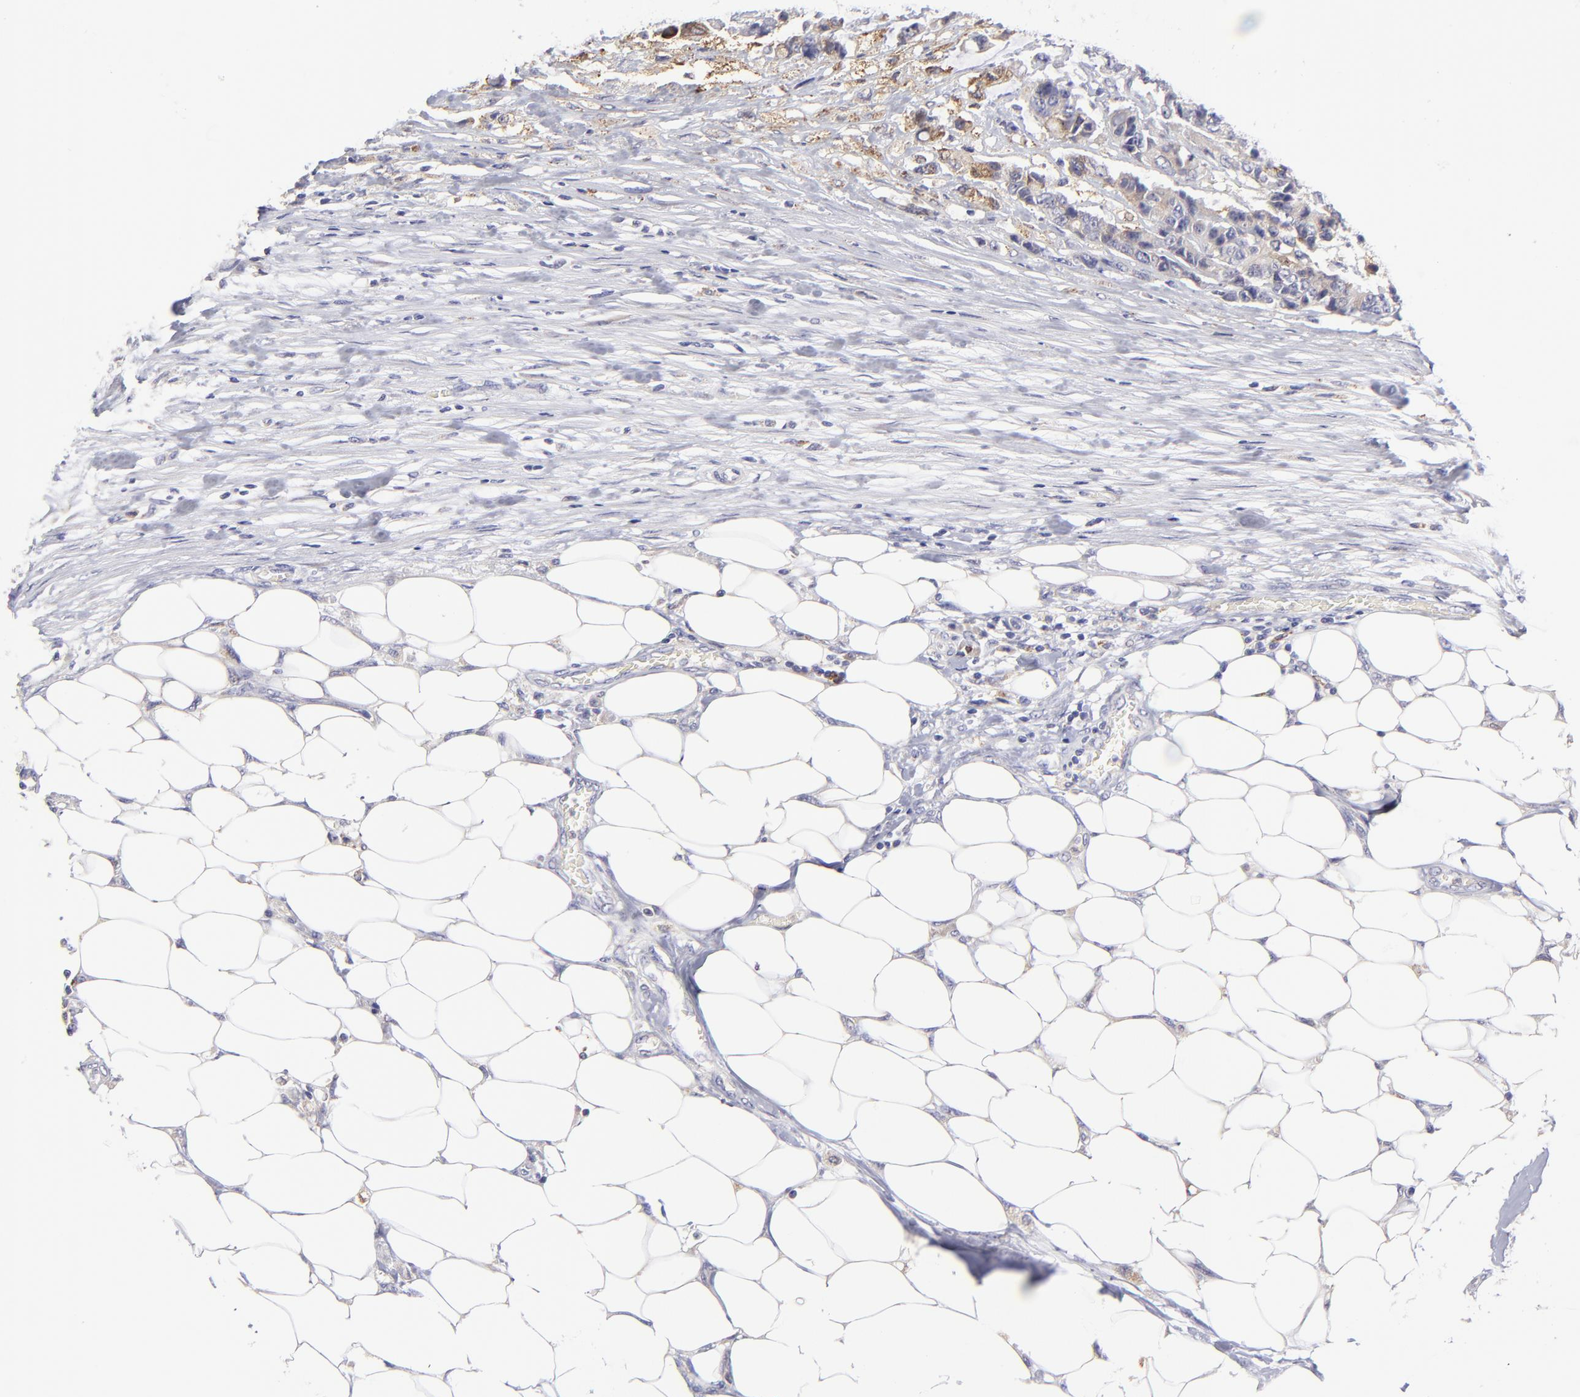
{"staining": {"intensity": "weak", "quantity": "25%-75%", "location": "cytoplasmic/membranous"}, "tissue": "colorectal cancer", "cell_type": "Tumor cells", "image_type": "cancer", "snomed": [{"axis": "morphology", "description": "Adenocarcinoma, NOS"}, {"axis": "topography", "description": "Colon"}], "caption": "Colorectal cancer was stained to show a protein in brown. There is low levels of weak cytoplasmic/membranous staining in about 25%-75% of tumor cells. (DAB IHC, brown staining for protein, blue staining for nuclei).", "gene": "GCSAM", "patient": {"sex": "female", "age": 86}}